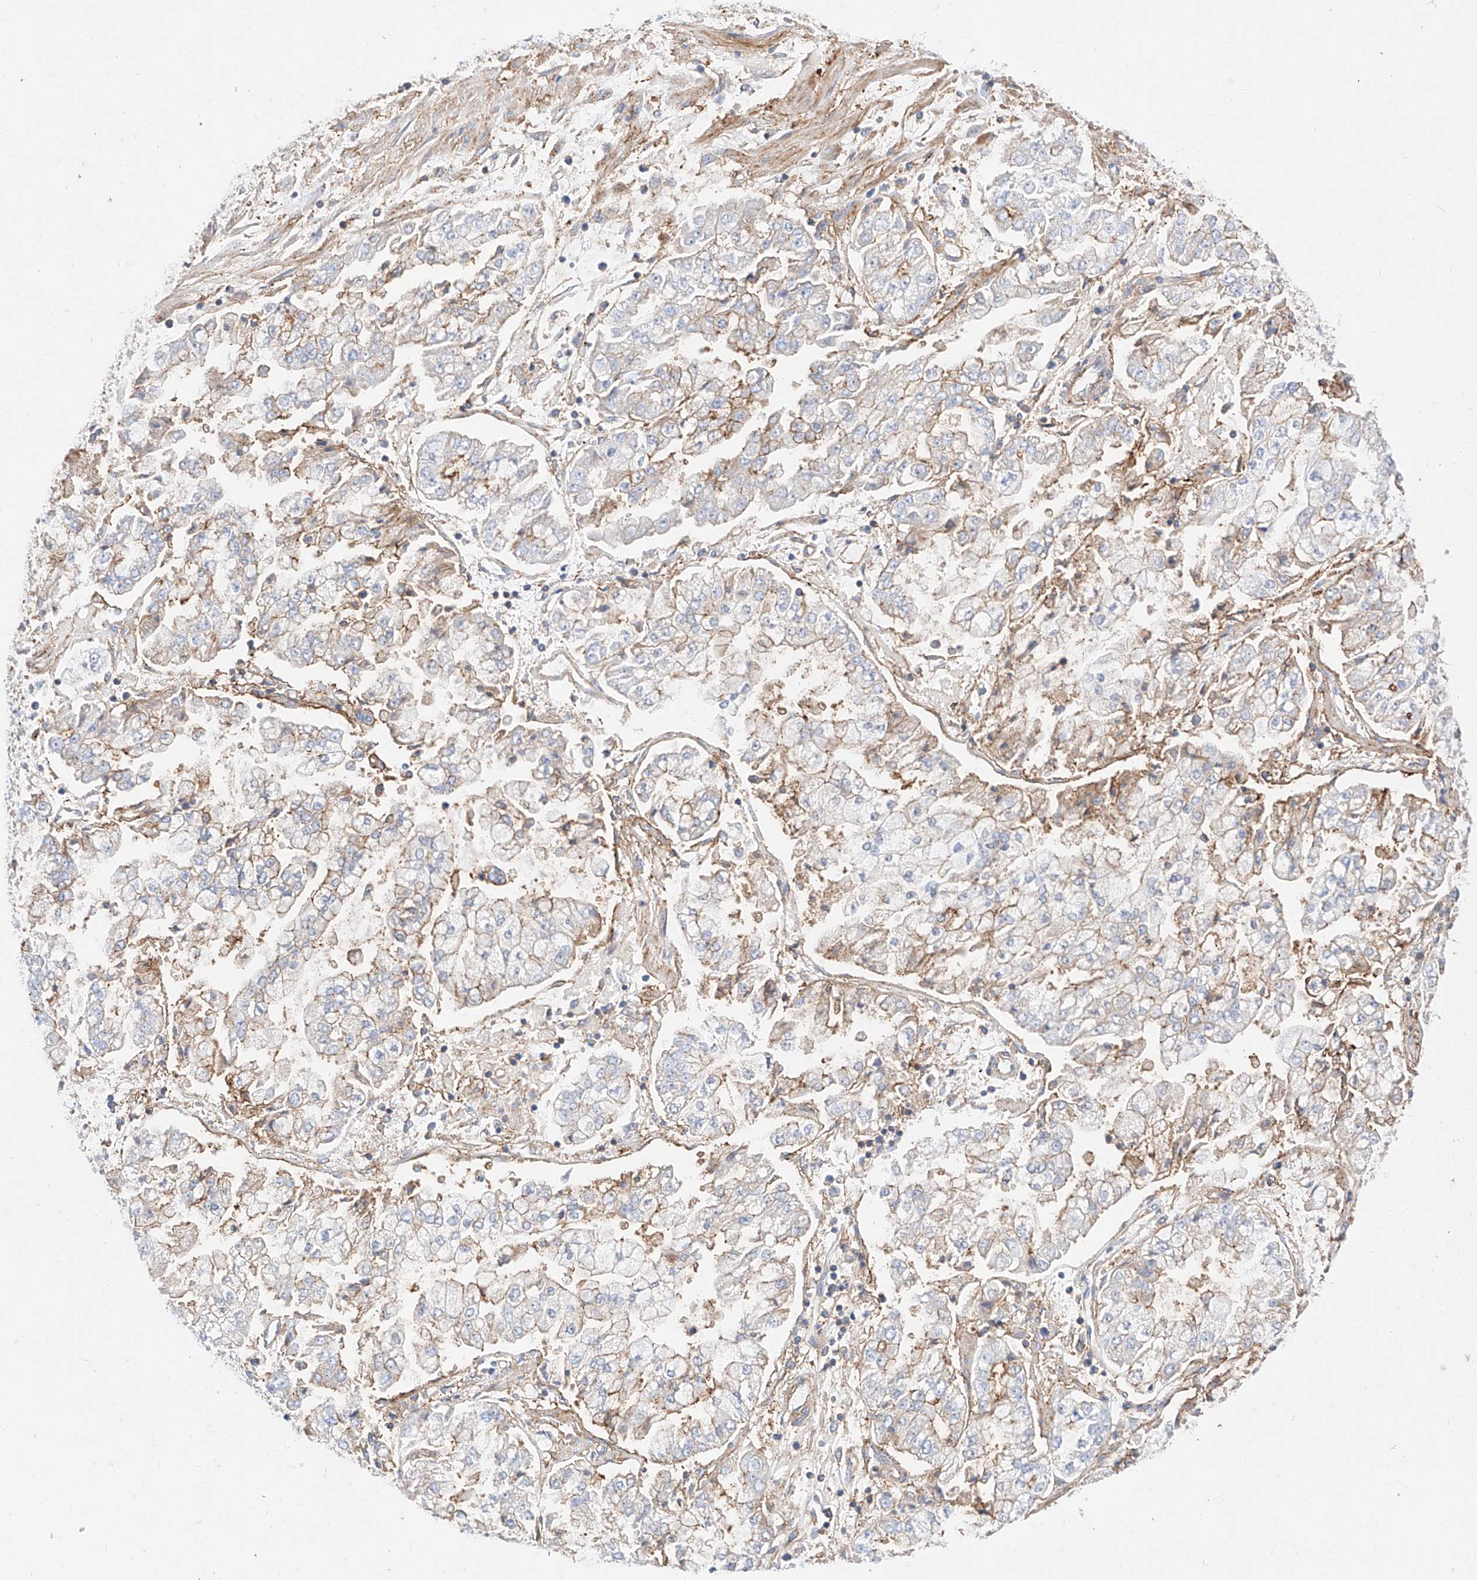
{"staining": {"intensity": "moderate", "quantity": "25%-75%", "location": "cytoplasmic/membranous"}, "tissue": "stomach cancer", "cell_type": "Tumor cells", "image_type": "cancer", "snomed": [{"axis": "morphology", "description": "Adenocarcinoma, NOS"}, {"axis": "topography", "description": "Stomach"}], "caption": "Adenocarcinoma (stomach) was stained to show a protein in brown. There is medium levels of moderate cytoplasmic/membranous staining in about 25%-75% of tumor cells.", "gene": "HAUS4", "patient": {"sex": "male", "age": 76}}